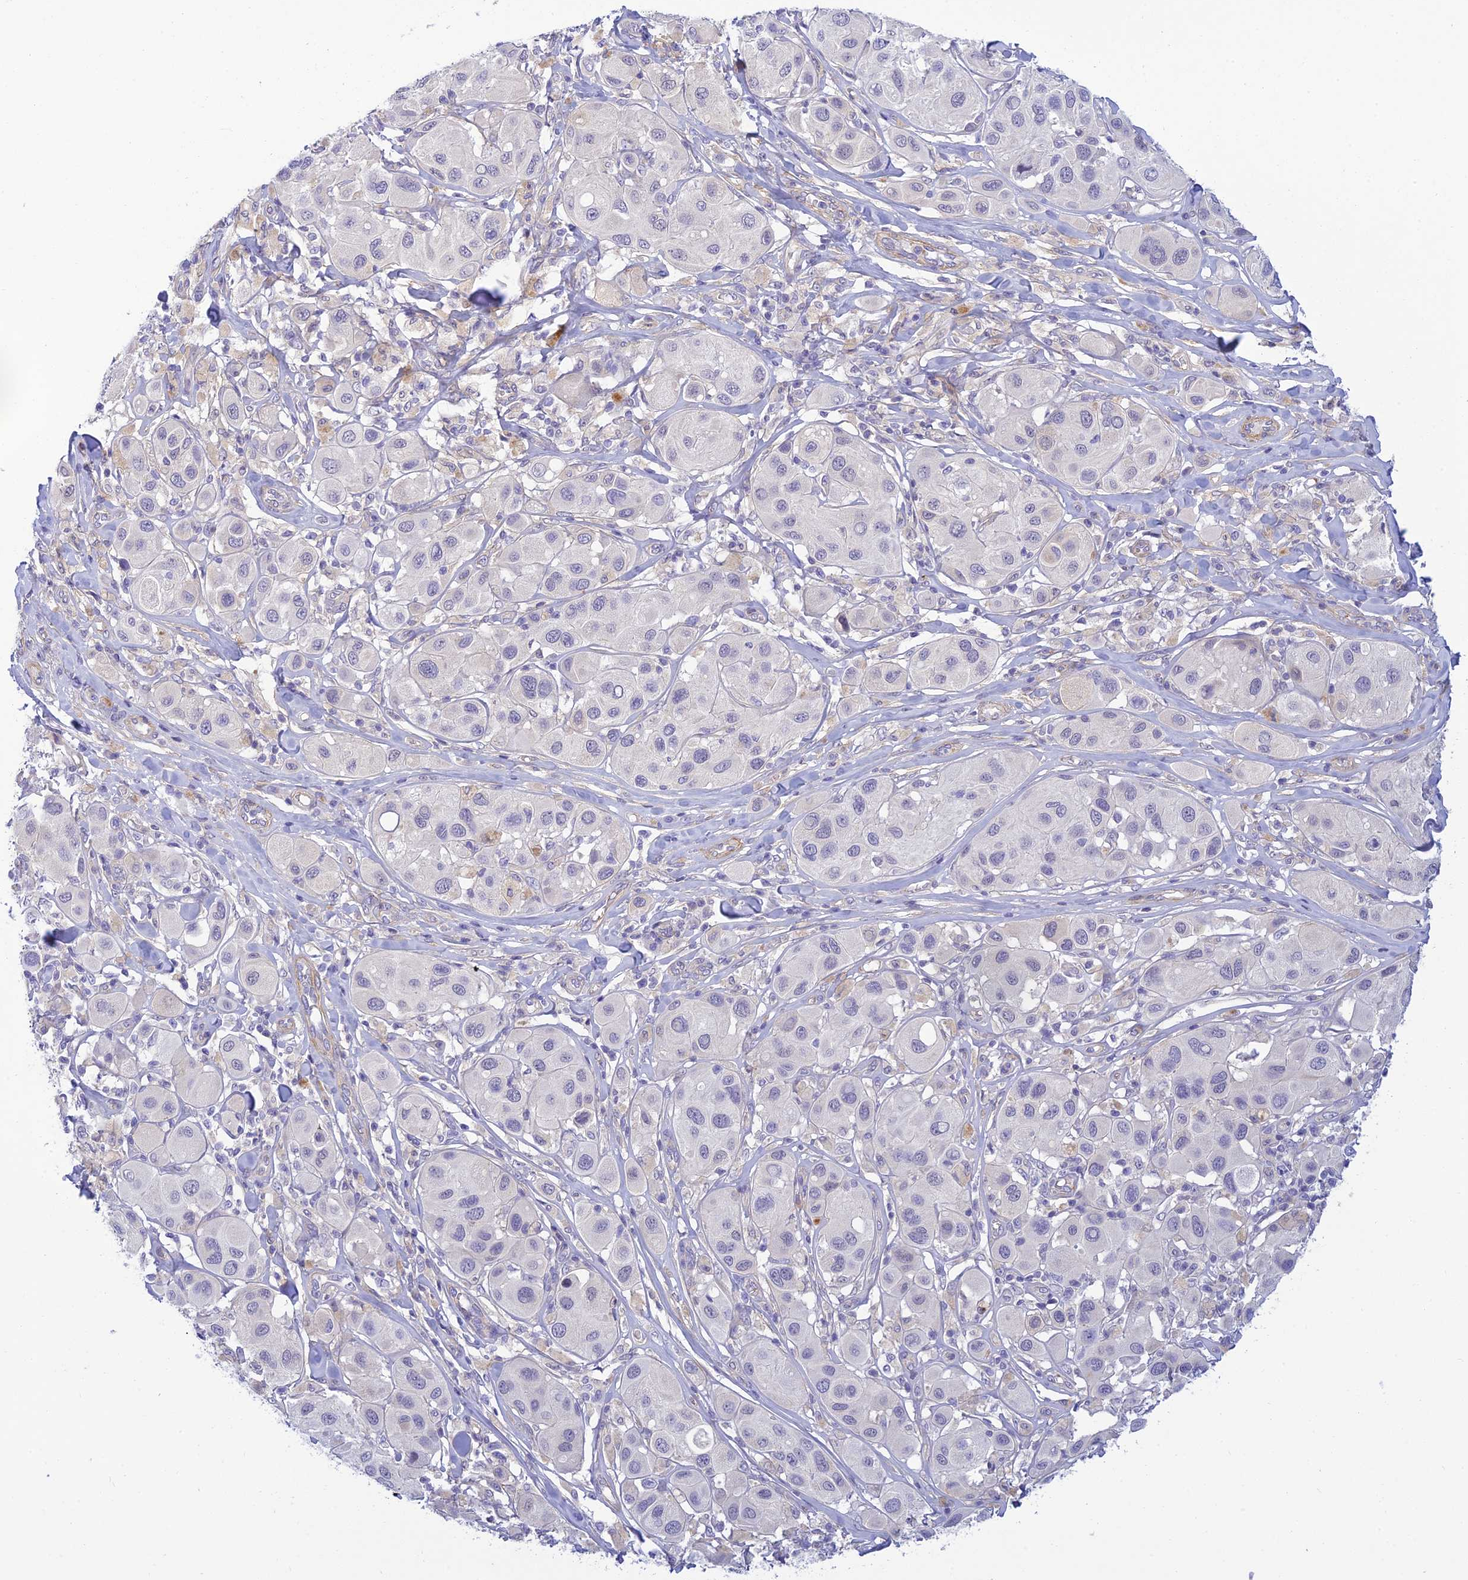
{"staining": {"intensity": "negative", "quantity": "none", "location": "none"}, "tissue": "melanoma", "cell_type": "Tumor cells", "image_type": "cancer", "snomed": [{"axis": "morphology", "description": "Malignant melanoma, Metastatic site"}, {"axis": "topography", "description": "Skin"}], "caption": "This histopathology image is of melanoma stained with immunohistochemistry (IHC) to label a protein in brown with the nuclei are counter-stained blue. There is no expression in tumor cells. (Brightfield microscopy of DAB (3,3'-diaminobenzidine) immunohistochemistry at high magnification).", "gene": "FBXW4", "patient": {"sex": "male", "age": 41}}